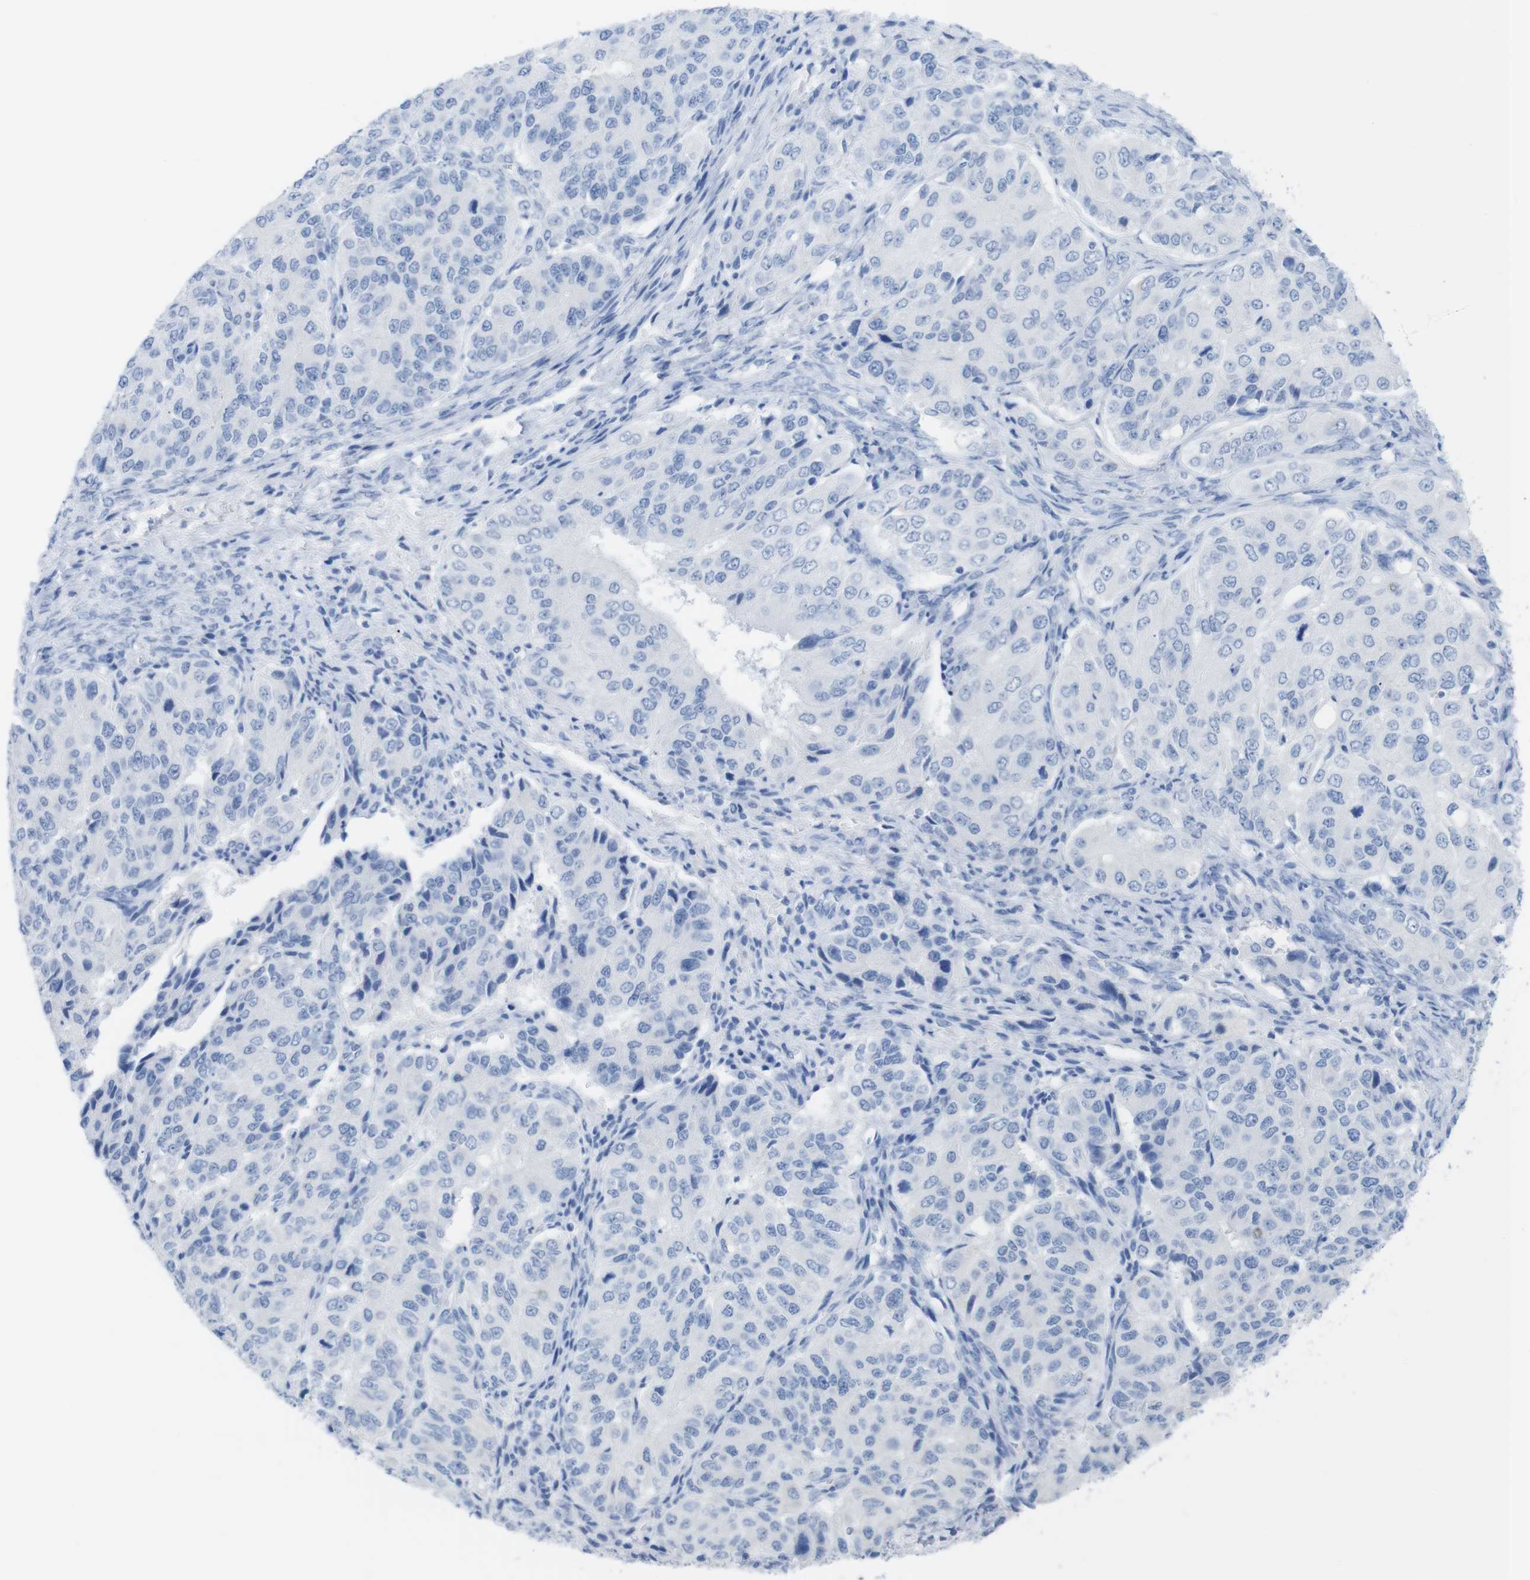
{"staining": {"intensity": "negative", "quantity": "none", "location": "none"}, "tissue": "ovarian cancer", "cell_type": "Tumor cells", "image_type": "cancer", "snomed": [{"axis": "morphology", "description": "Carcinoma, endometroid"}, {"axis": "topography", "description": "Ovary"}], "caption": "The image displays no significant staining in tumor cells of ovarian cancer (endometroid carcinoma).", "gene": "MYH7", "patient": {"sex": "female", "age": 51}}